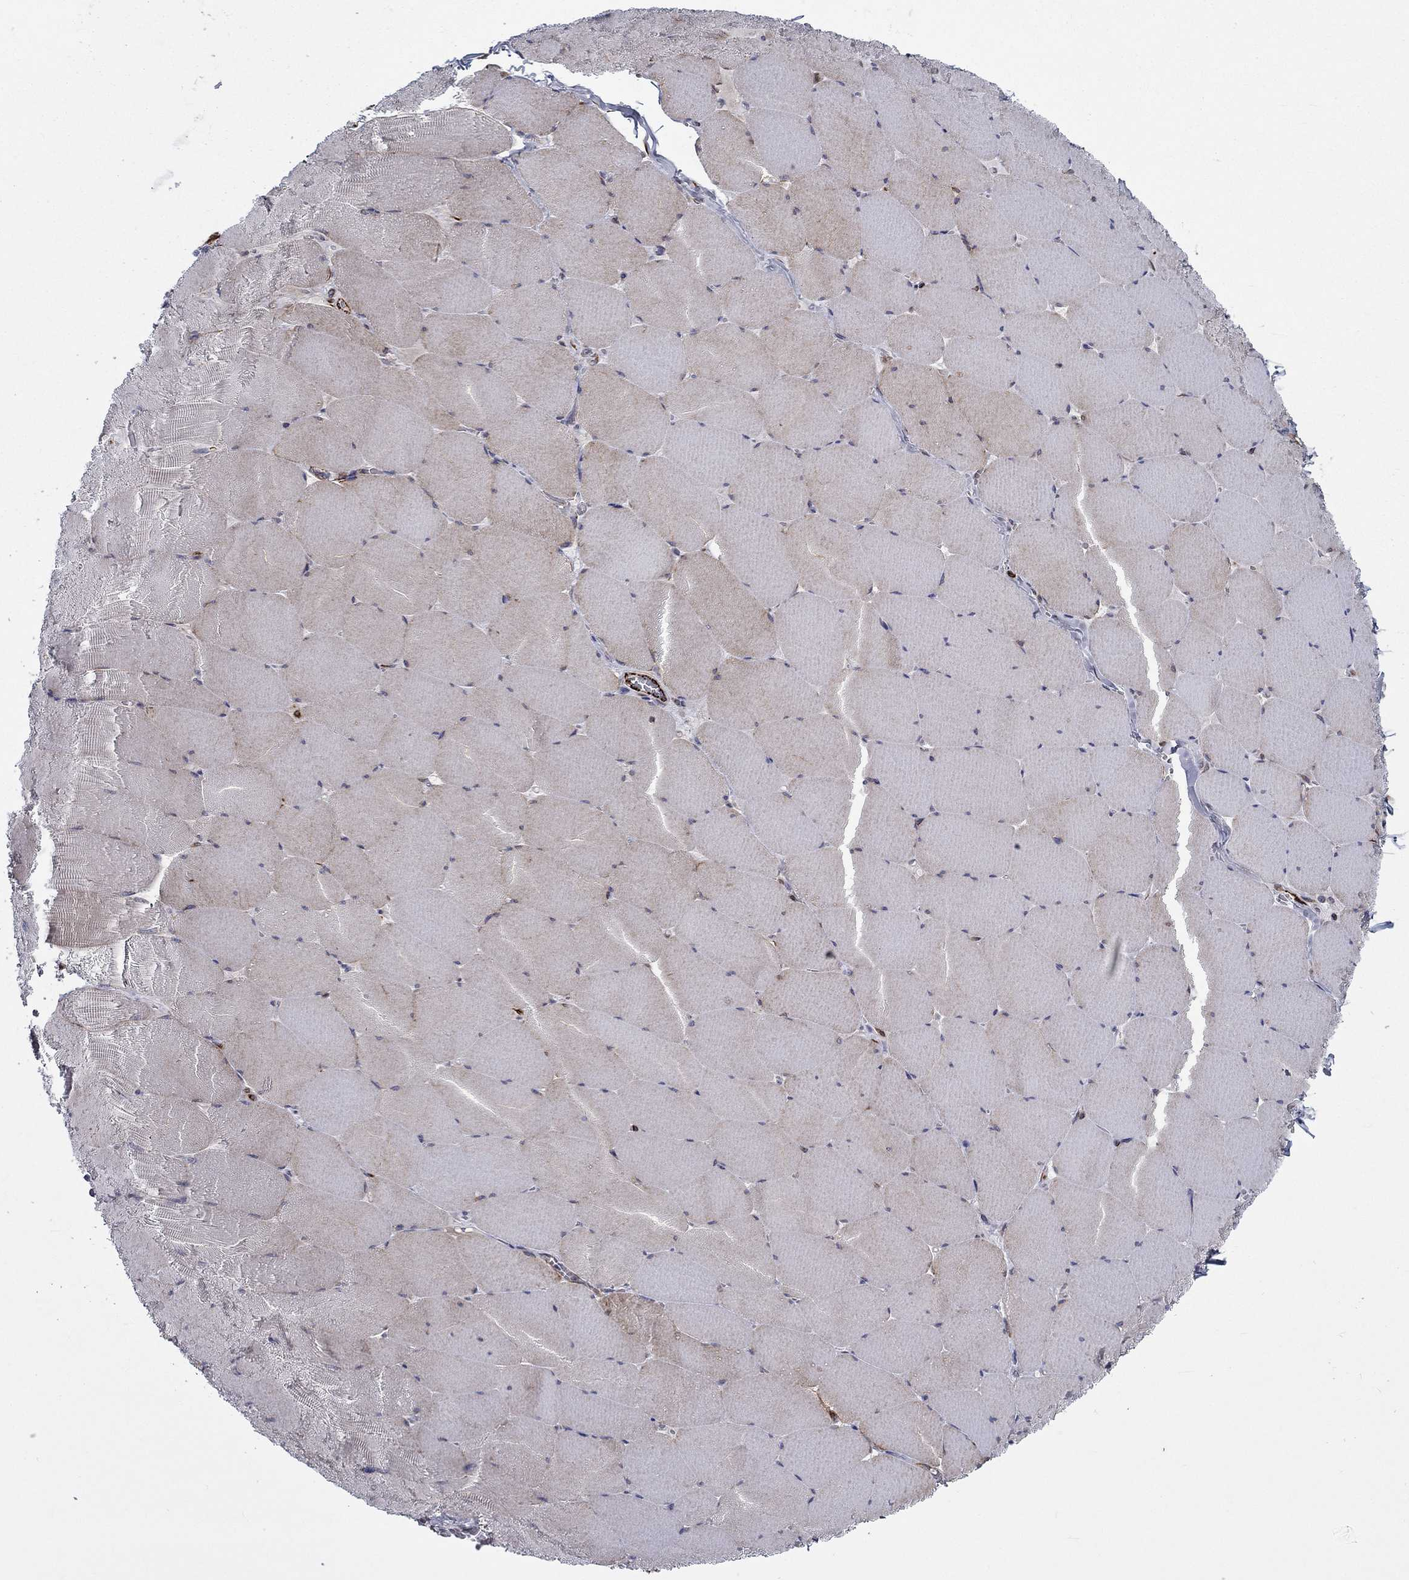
{"staining": {"intensity": "moderate", "quantity": "<25%", "location": "cytoplasmic/membranous"}, "tissue": "skeletal muscle", "cell_type": "Myocytes", "image_type": "normal", "snomed": [{"axis": "morphology", "description": "Normal tissue, NOS"}, {"axis": "morphology", "description": "Malignant melanoma, Metastatic site"}, {"axis": "topography", "description": "Skeletal muscle"}], "caption": "Immunohistochemical staining of benign human skeletal muscle exhibits moderate cytoplasmic/membranous protein positivity in about <25% of myocytes.", "gene": "LACTB2", "patient": {"sex": "male", "age": 50}}